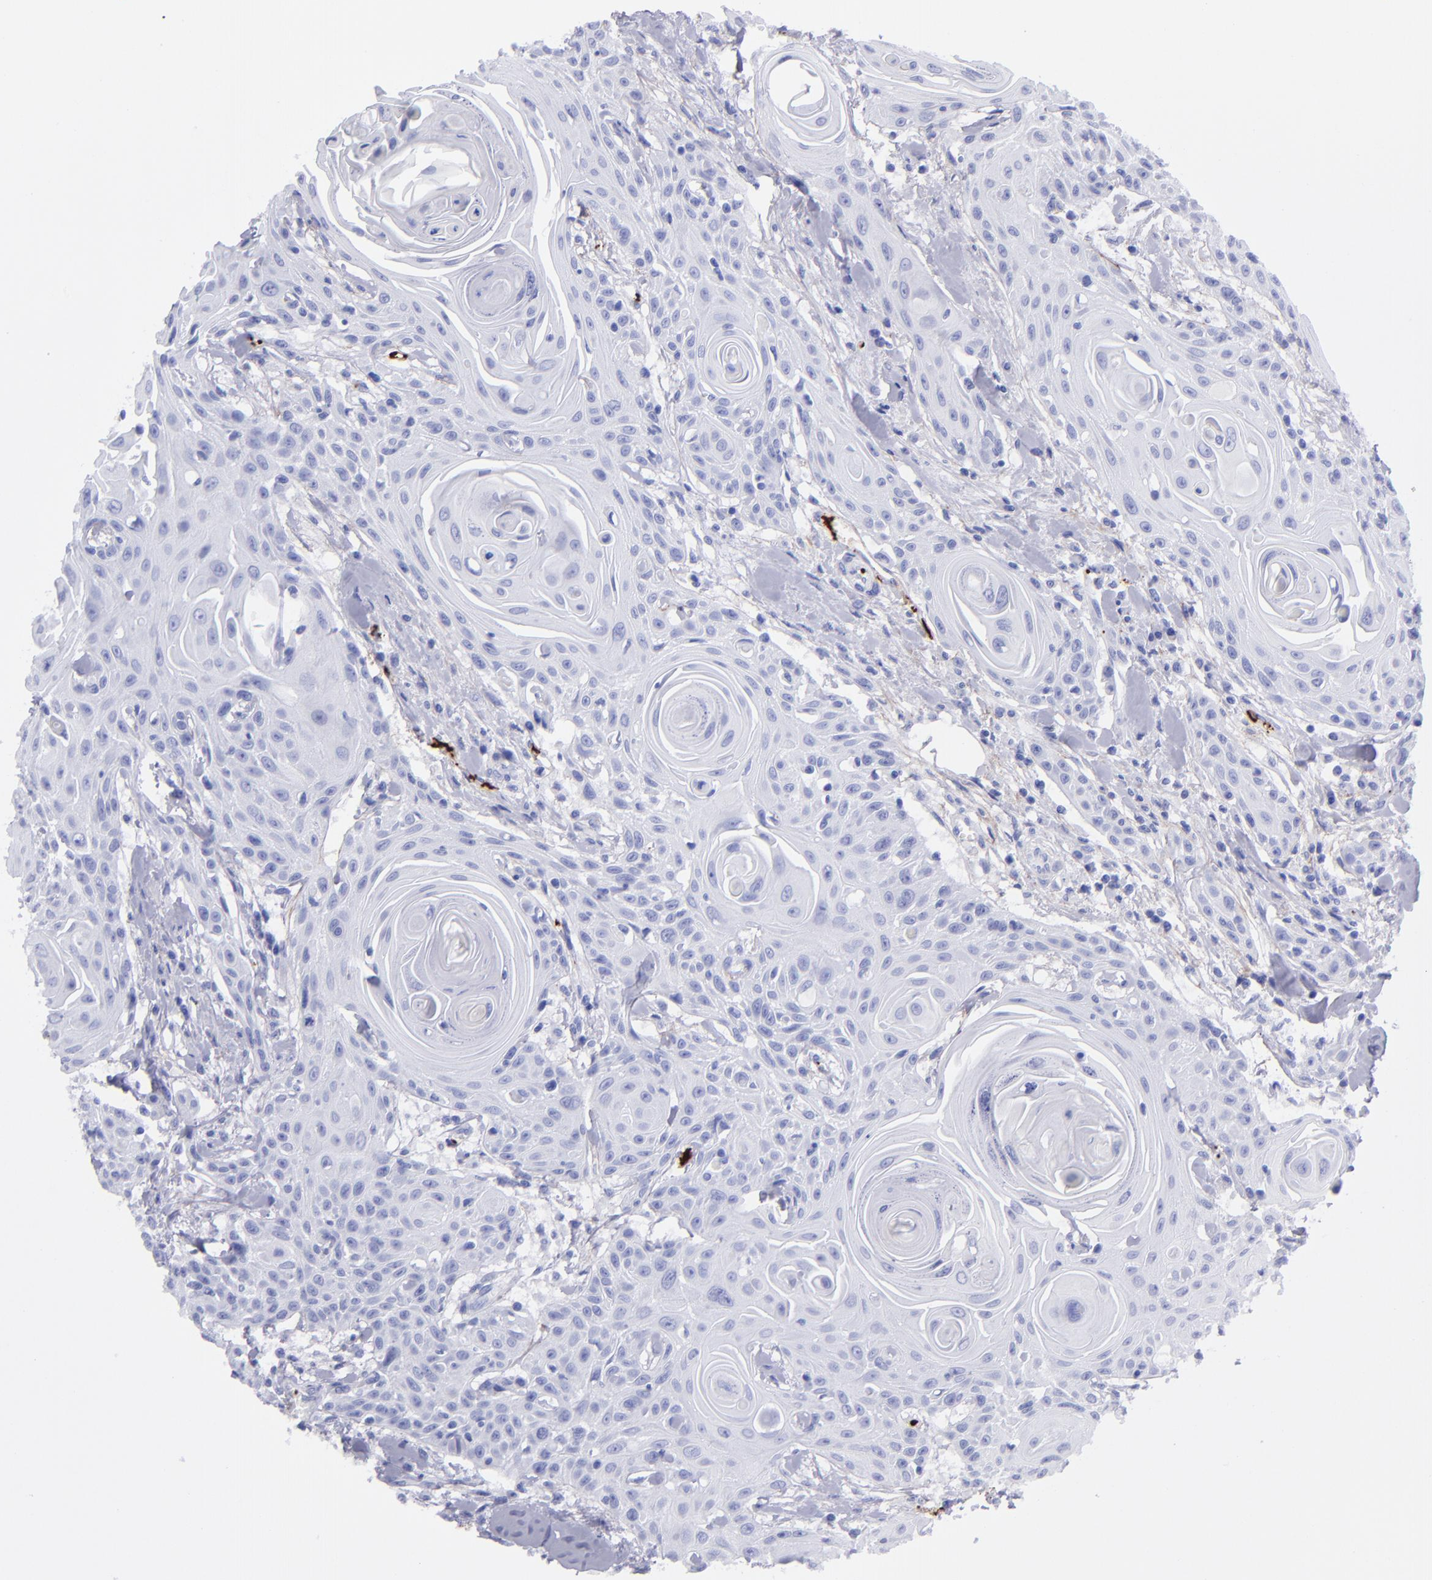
{"staining": {"intensity": "negative", "quantity": "none", "location": "none"}, "tissue": "head and neck cancer", "cell_type": "Tumor cells", "image_type": "cancer", "snomed": [{"axis": "morphology", "description": "Squamous cell carcinoma, NOS"}, {"axis": "morphology", "description": "Squamous cell carcinoma, metastatic, NOS"}, {"axis": "topography", "description": "Lymph node"}, {"axis": "topography", "description": "Salivary gland"}, {"axis": "topography", "description": "Head-Neck"}], "caption": "High power microscopy photomicrograph of an immunohistochemistry (IHC) histopathology image of head and neck cancer (metastatic squamous cell carcinoma), revealing no significant positivity in tumor cells.", "gene": "EFCAB13", "patient": {"sex": "female", "age": 74}}